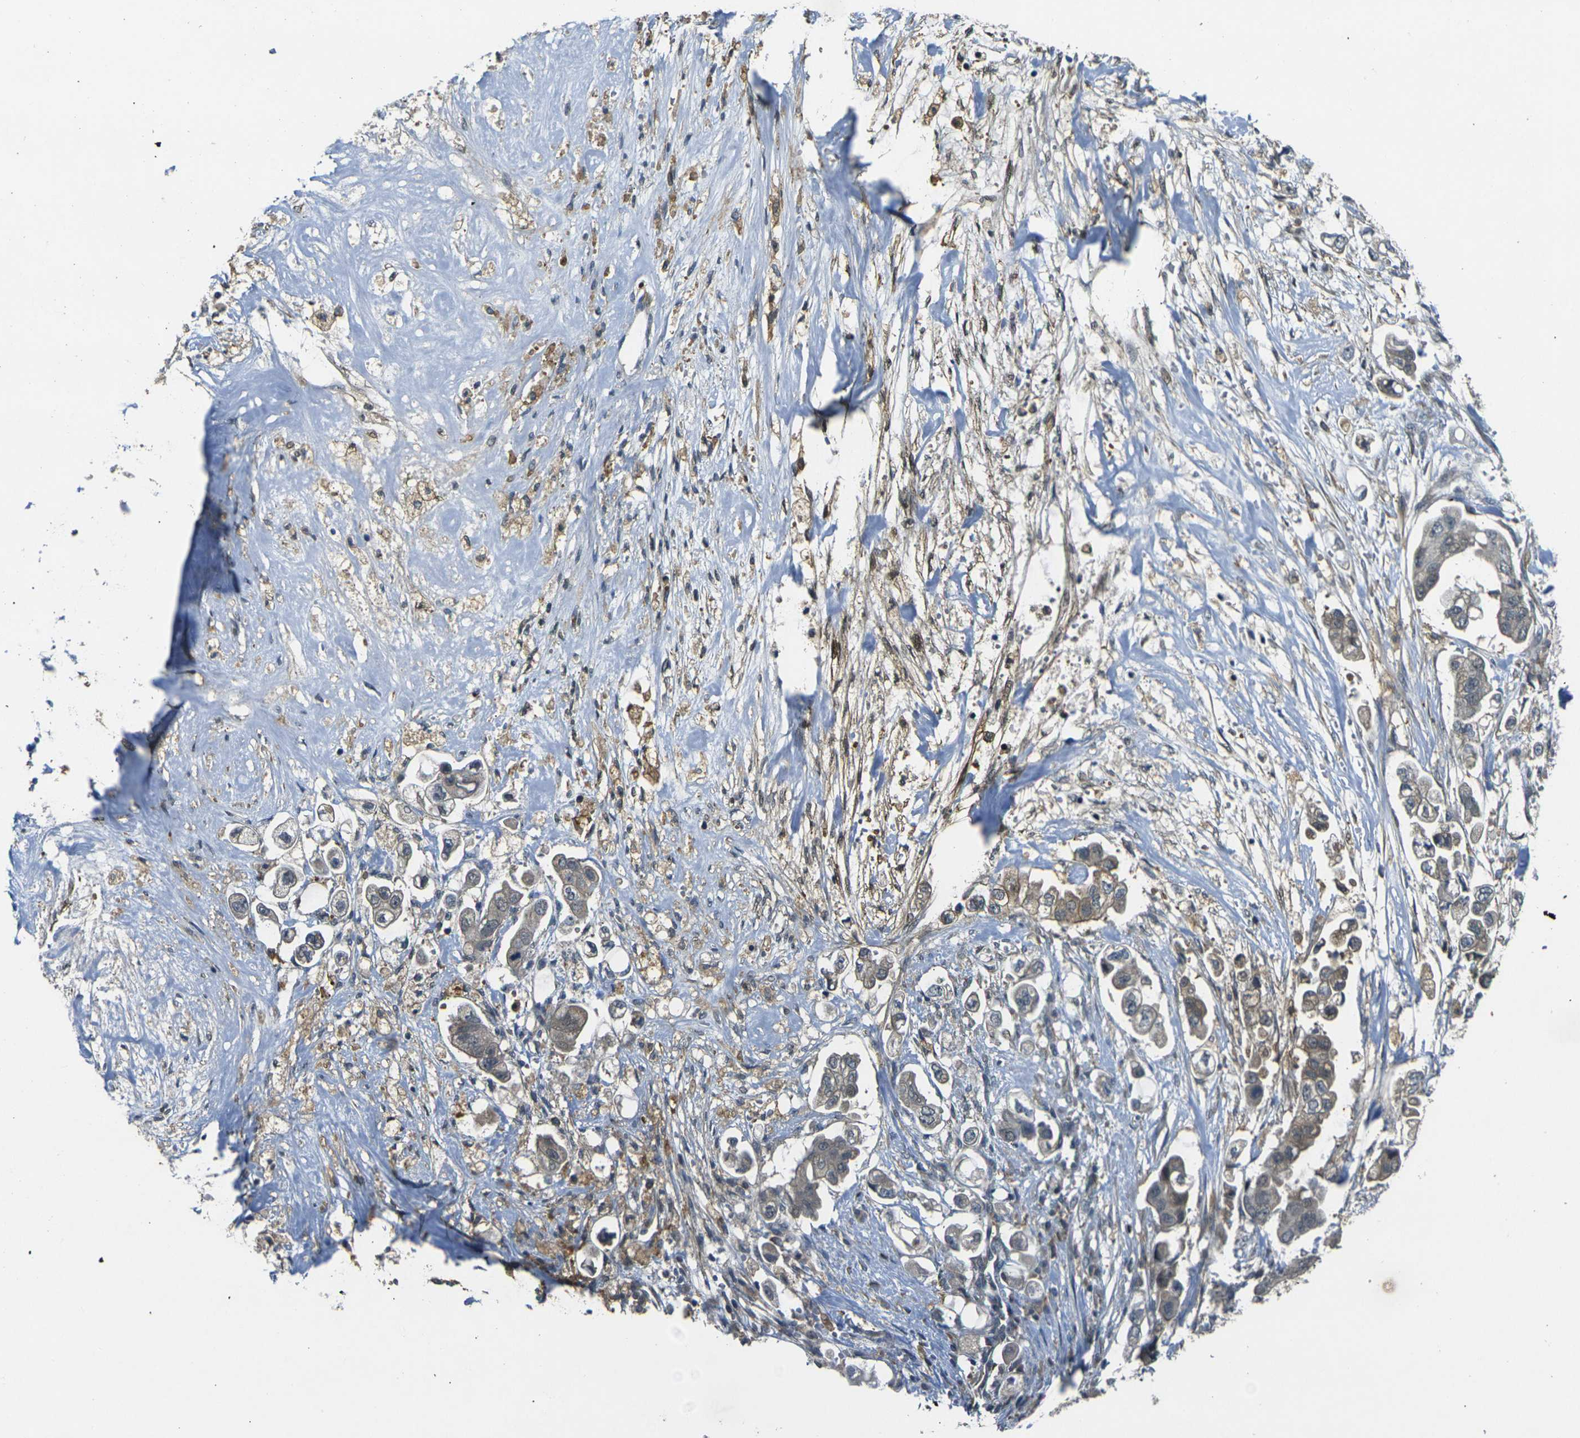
{"staining": {"intensity": "weak", "quantity": ">75%", "location": "cytoplasmic/membranous"}, "tissue": "stomach cancer", "cell_type": "Tumor cells", "image_type": "cancer", "snomed": [{"axis": "morphology", "description": "Adenocarcinoma, NOS"}, {"axis": "topography", "description": "Stomach"}], "caption": "High-magnification brightfield microscopy of adenocarcinoma (stomach) stained with DAB (3,3'-diaminobenzidine) (brown) and counterstained with hematoxylin (blue). tumor cells exhibit weak cytoplasmic/membranous expression is identified in about>75% of cells.", "gene": "PIGL", "patient": {"sex": "male", "age": 62}}